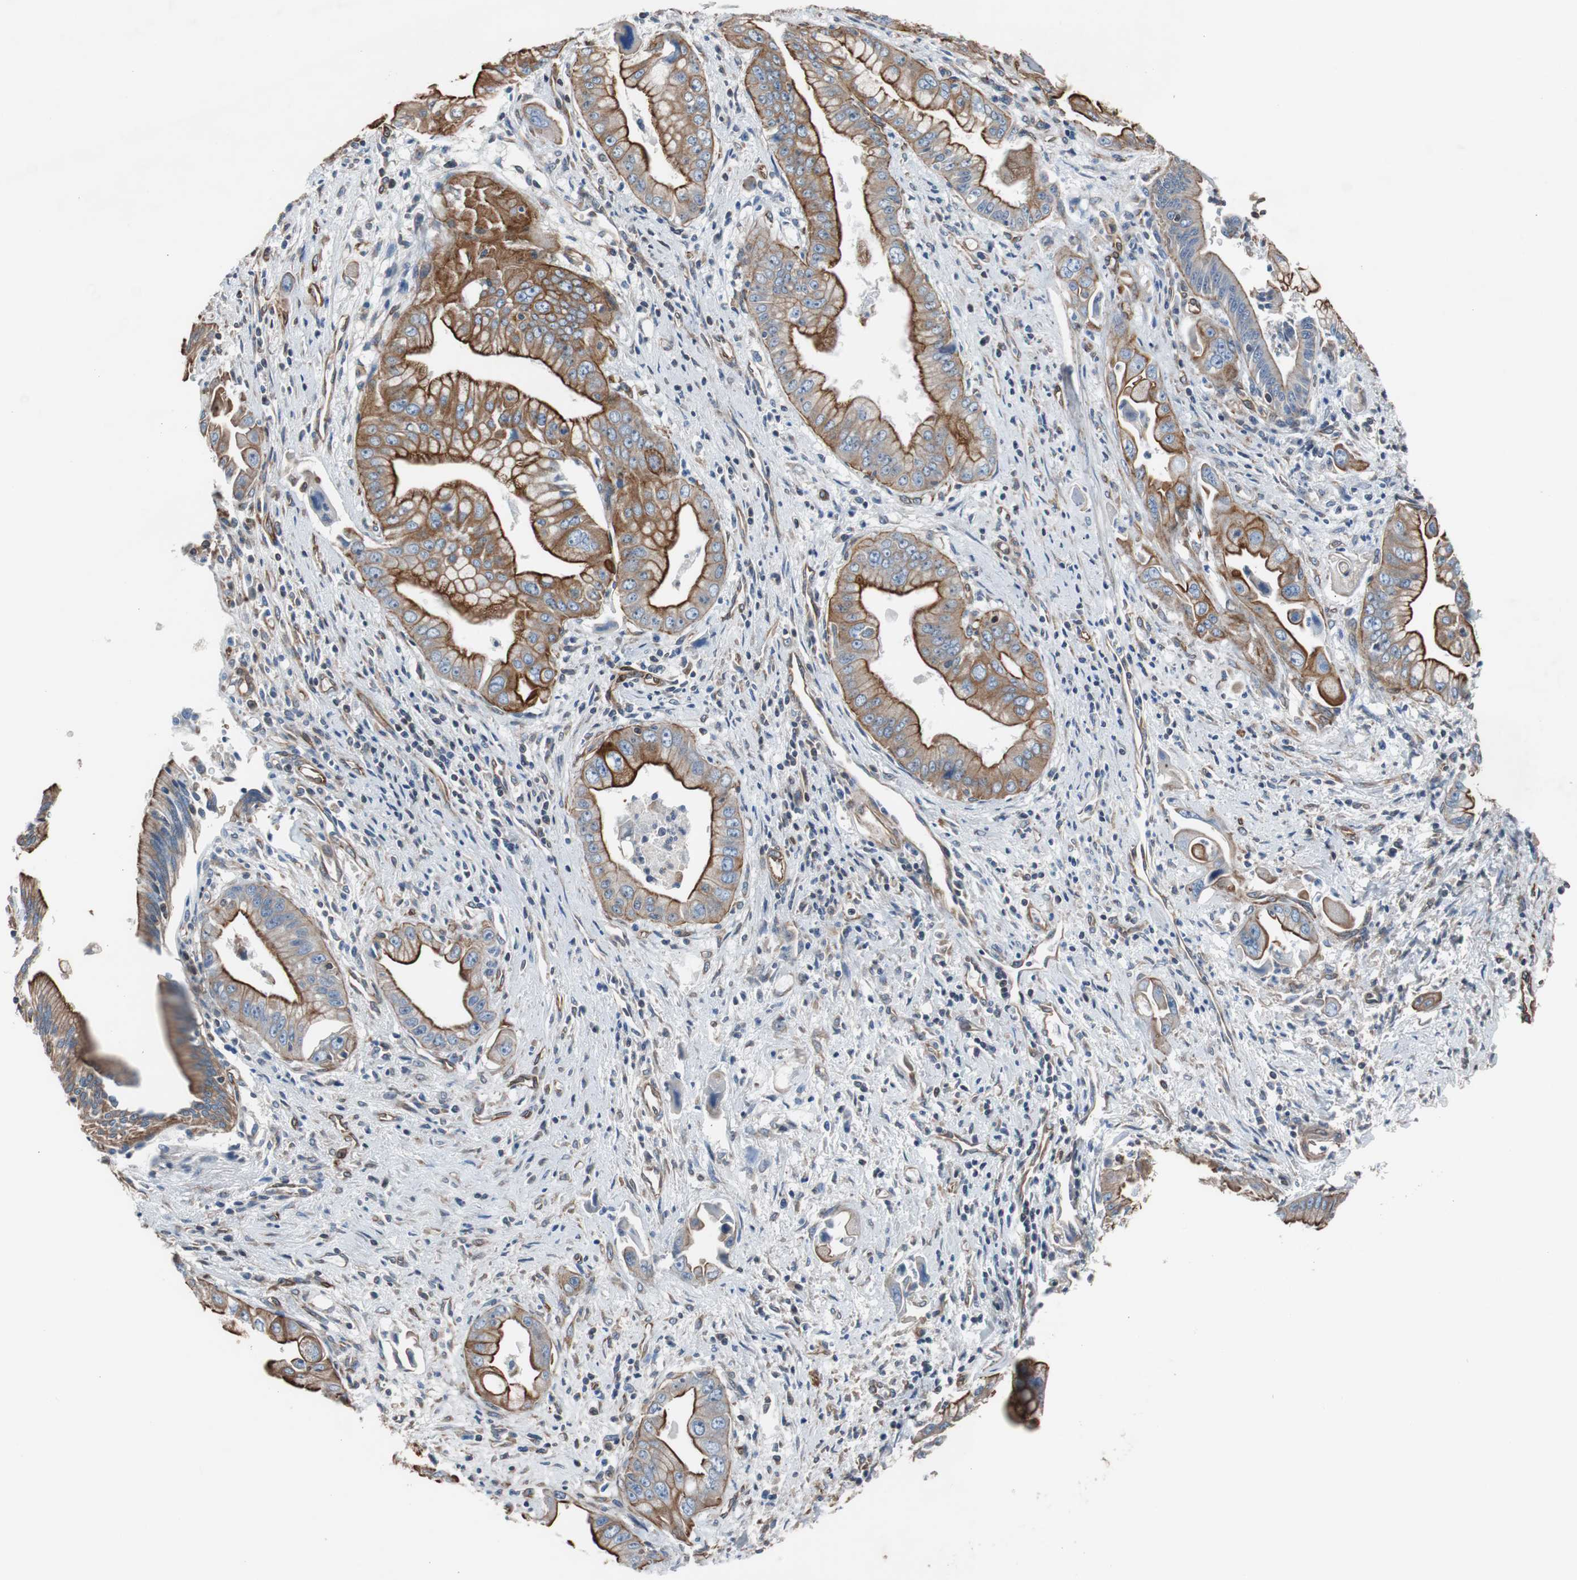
{"staining": {"intensity": "strong", "quantity": "25%-75%", "location": "cytoplasmic/membranous"}, "tissue": "pancreatic cancer", "cell_type": "Tumor cells", "image_type": "cancer", "snomed": [{"axis": "morphology", "description": "Adenocarcinoma, NOS"}, {"axis": "topography", "description": "Pancreas"}], "caption": "This histopathology image displays pancreatic cancer (adenocarcinoma) stained with immunohistochemistry to label a protein in brown. The cytoplasmic/membranous of tumor cells show strong positivity for the protein. Nuclei are counter-stained blue.", "gene": "KIF3B", "patient": {"sex": "male", "age": 59}}